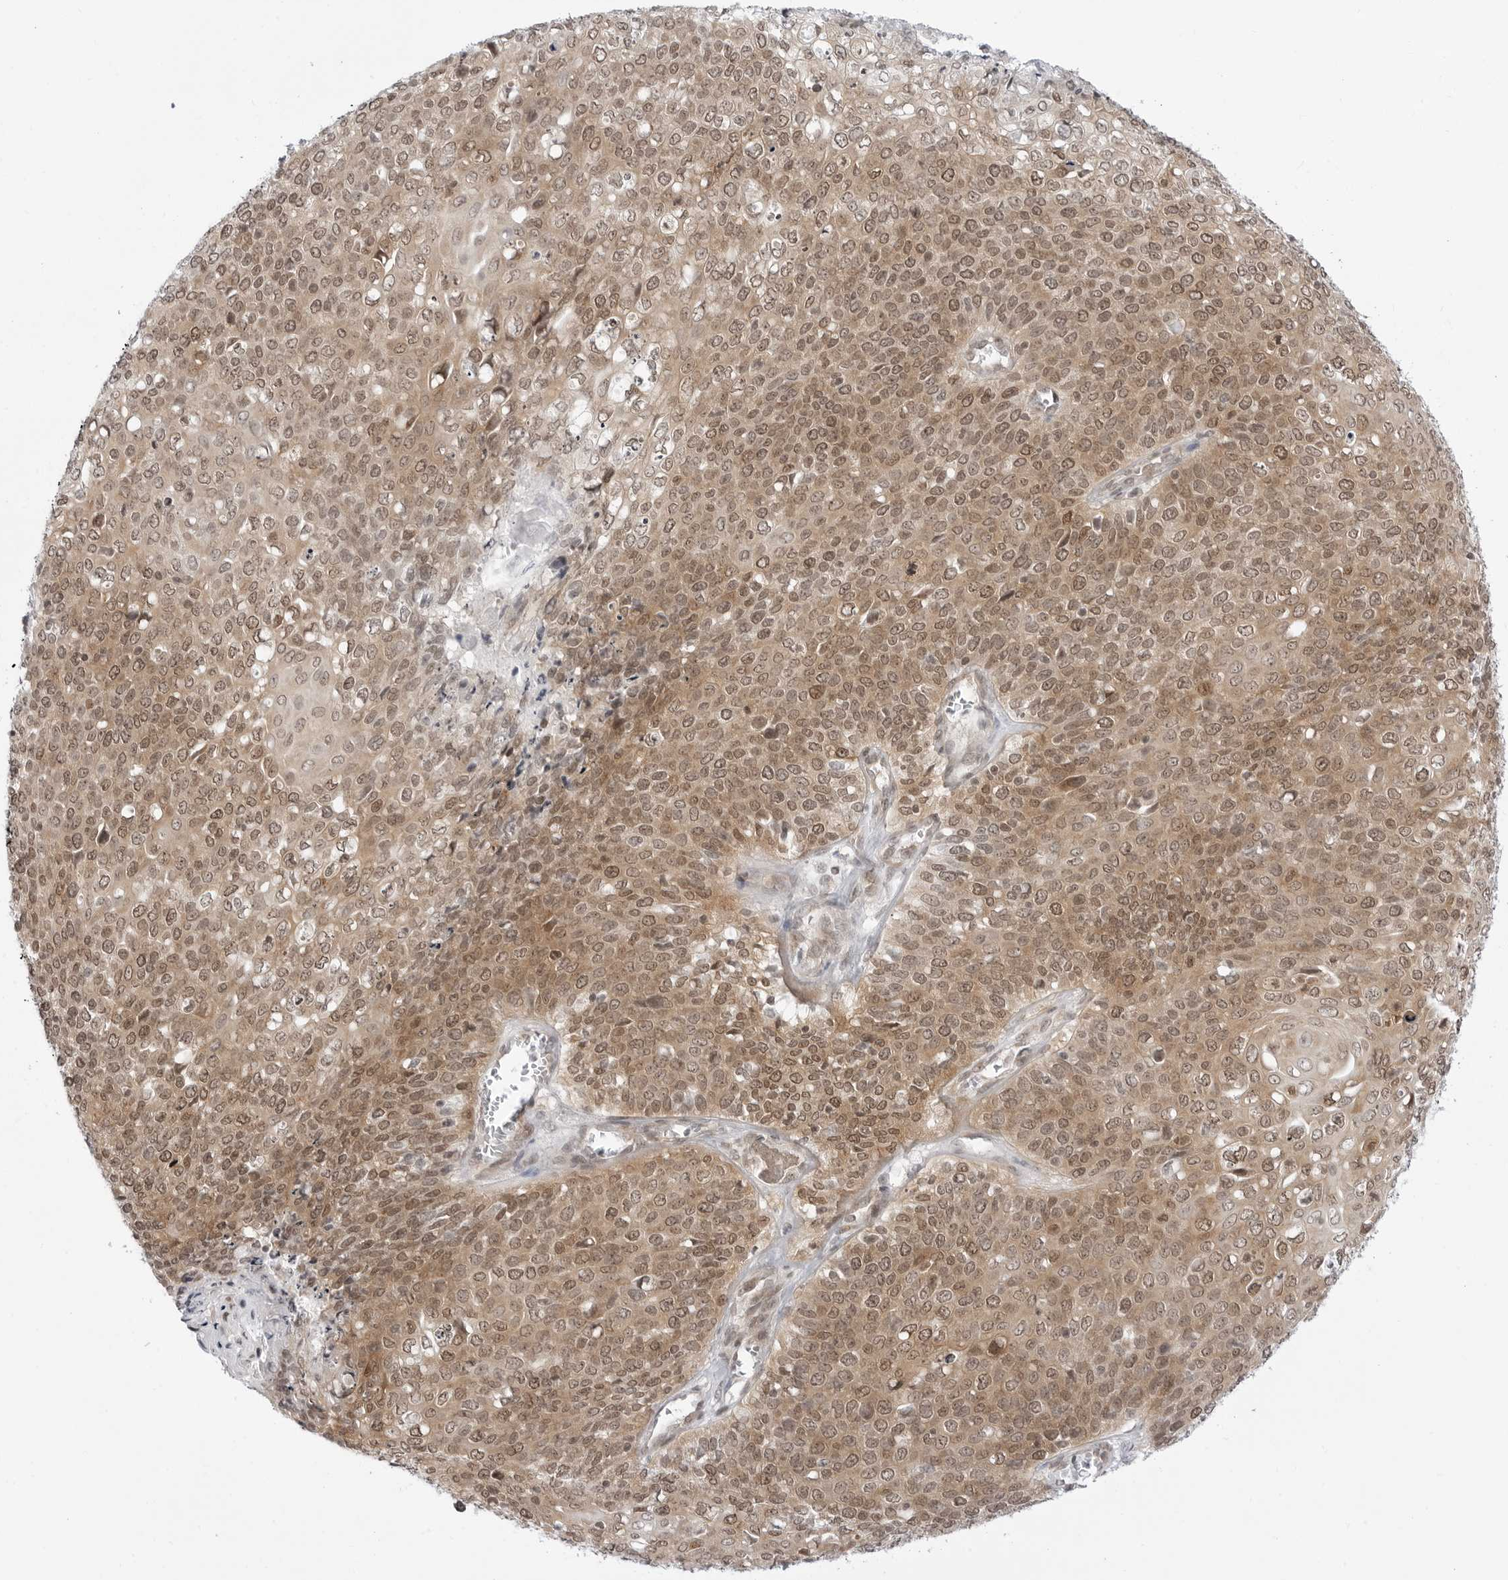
{"staining": {"intensity": "moderate", "quantity": ">75%", "location": "cytoplasmic/membranous,nuclear"}, "tissue": "cervical cancer", "cell_type": "Tumor cells", "image_type": "cancer", "snomed": [{"axis": "morphology", "description": "Squamous cell carcinoma, NOS"}, {"axis": "topography", "description": "Cervix"}], "caption": "Protein positivity by immunohistochemistry shows moderate cytoplasmic/membranous and nuclear staining in approximately >75% of tumor cells in squamous cell carcinoma (cervical).", "gene": "PPP2R5C", "patient": {"sex": "female", "age": 39}}